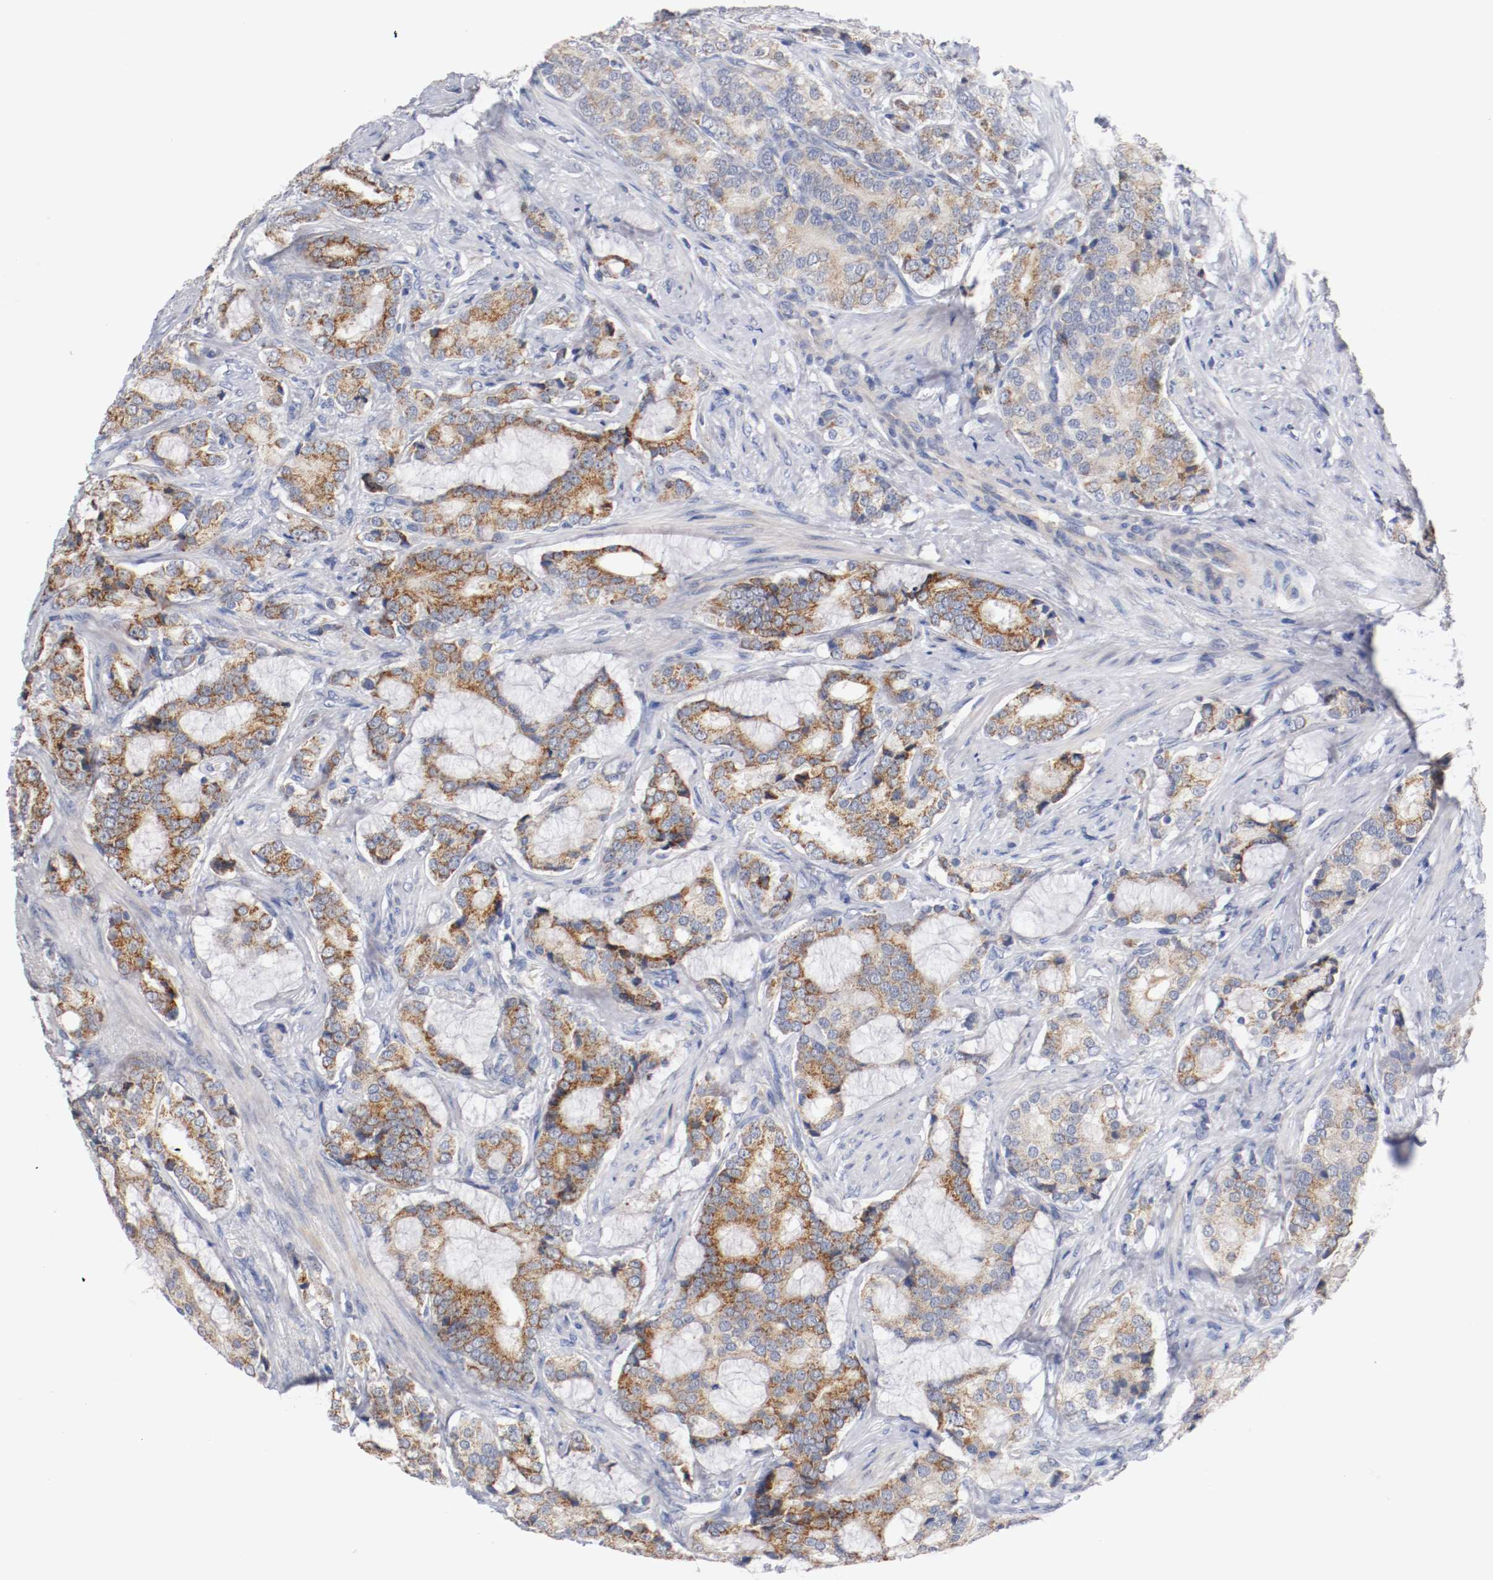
{"staining": {"intensity": "moderate", "quantity": ">75%", "location": "cytoplasmic/membranous"}, "tissue": "prostate cancer", "cell_type": "Tumor cells", "image_type": "cancer", "snomed": [{"axis": "morphology", "description": "Adenocarcinoma, Low grade"}, {"axis": "topography", "description": "Prostate"}], "caption": "Moderate cytoplasmic/membranous protein staining is present in about >75% of tumor cells in prostate low-grade adenocarcinoma.", "gene": "PCSK6", "patient": {"sex": "male", "age": 58}}